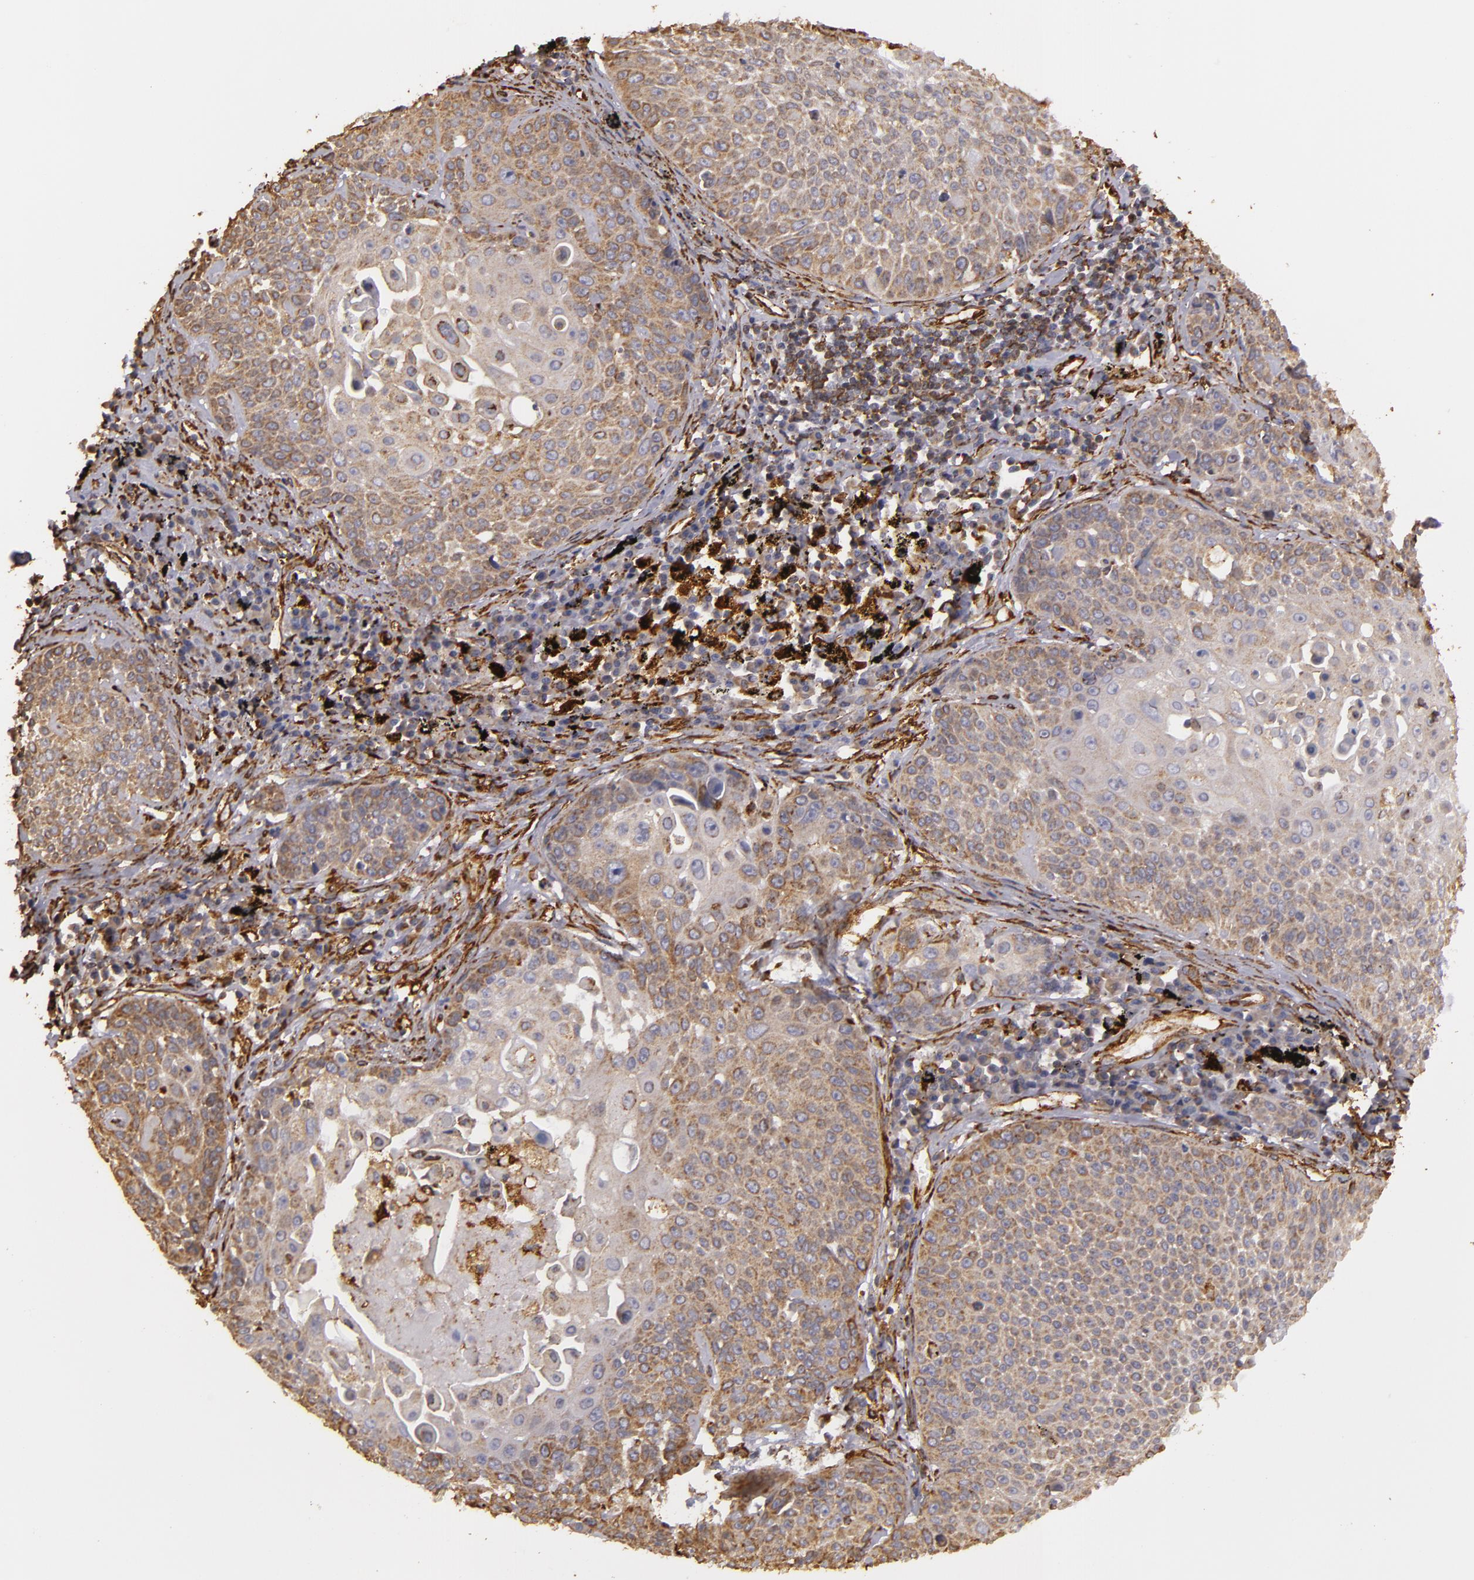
{"staining": {"intensity": "weak", "quantity": ">75%", "location": "cytoplasmic/membranous"}, "tissue": "lung cancer", "cell_type": "Tumor cells", "image_type": "cancer", "snomed": [{"axis": "morphology", "description": "Adenocarcinoma, NOS"}, {"axis": "topography", "description": "Lung"}], "caption": "Lung cancer tissue displays weak cytoplasmic/membranous staining in about >75% of tumor cells, visualized by immunohistochemistry.", "gene": "CYB5R3", "patient": {"sex": "male", "age": 60}}